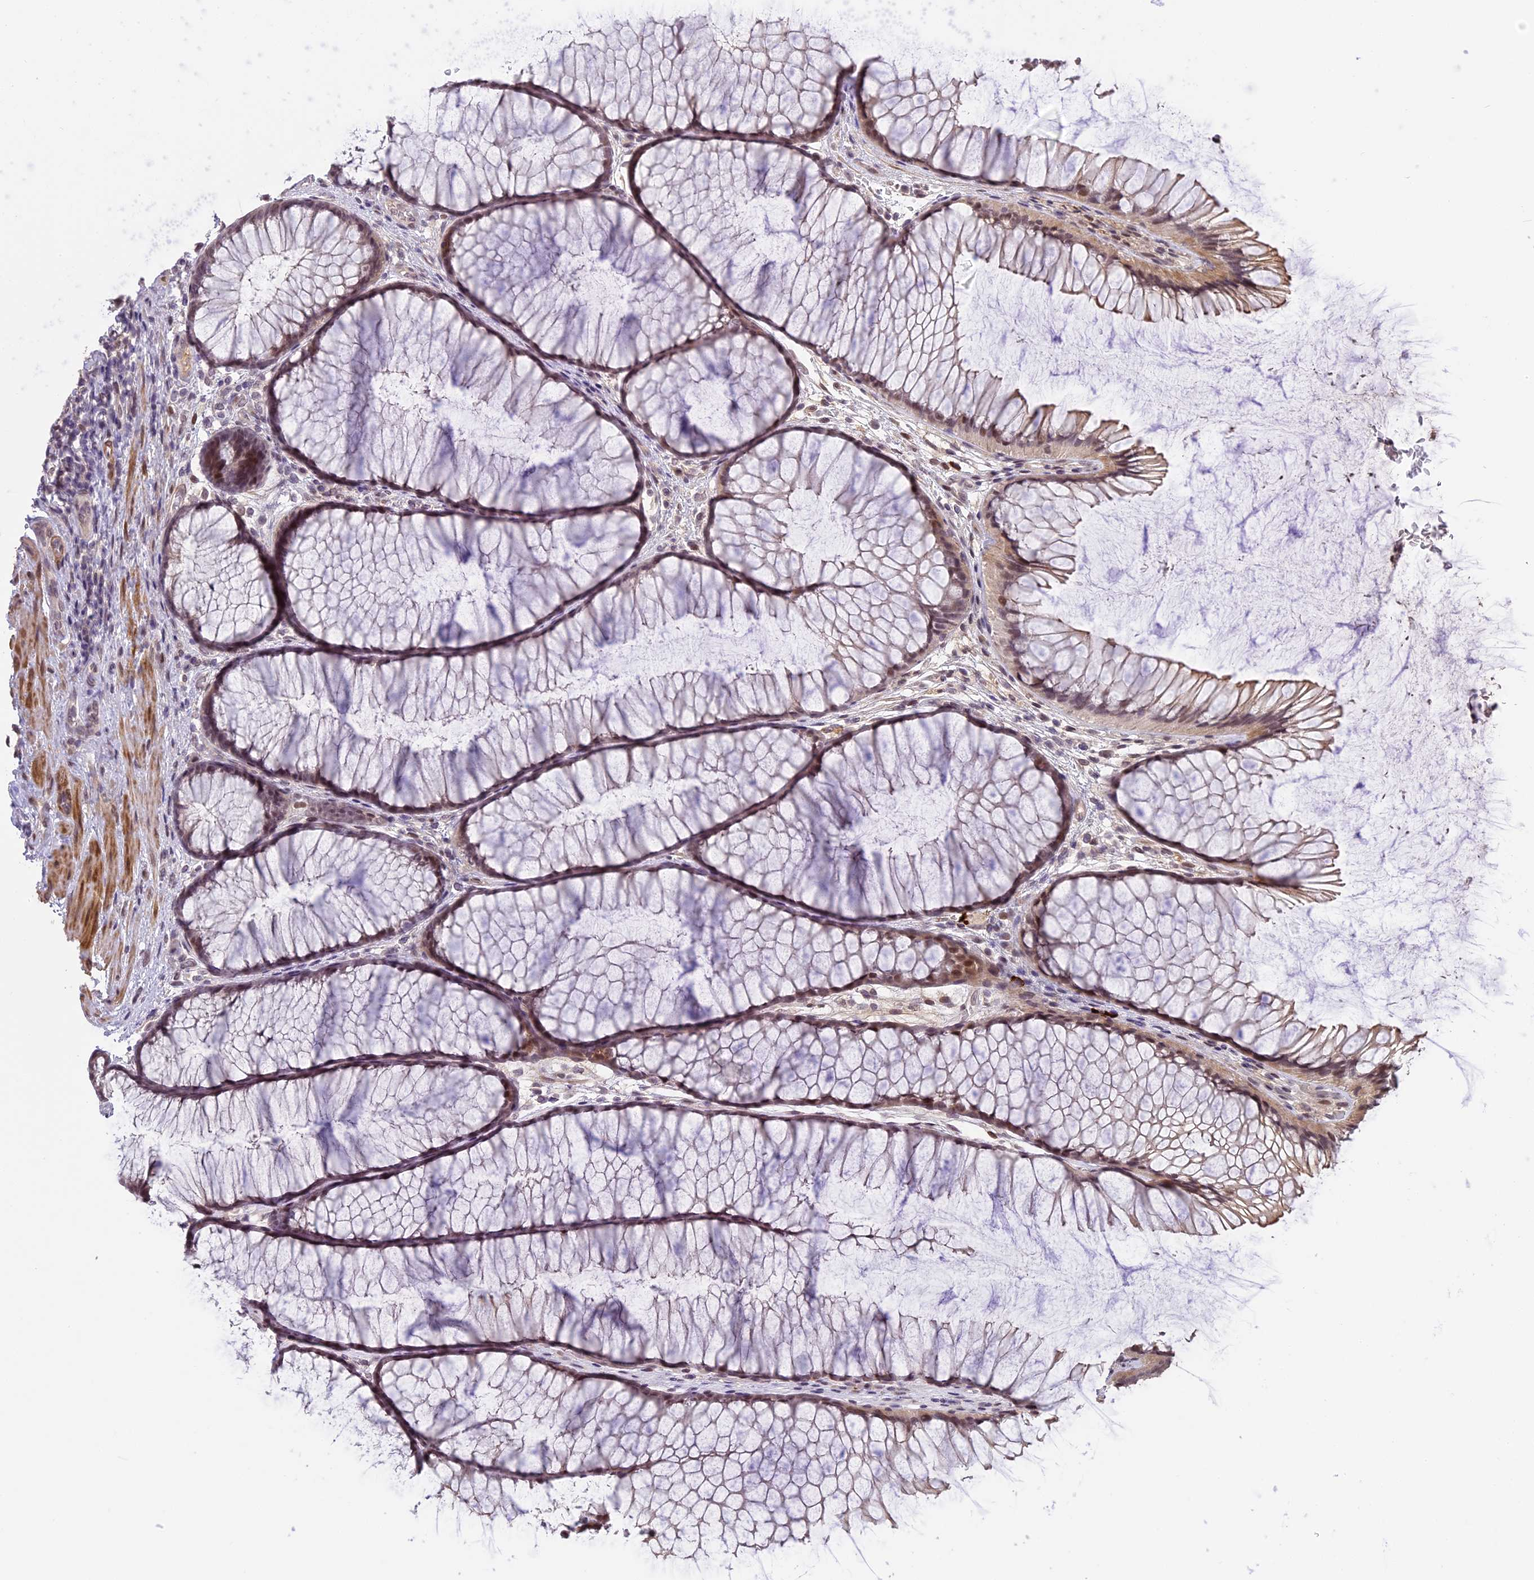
{"staining": {"intensity": "weak", "quantity": "25%-75%", "location": "cytoplasmic/membranous,nuclear"}, "tissue": "colon", "cell_type": "Endothelial cells", "image_type": "normal", "snomed": [{"axis": "morphology", "description": "Normal tissue, NOS"}, {"axis": "topography", "description": "Colon"}], "caption": "This micrograph displays unremarkable colon stained with immunohistochemistry to label a protein in brown. The cytoplasmic/membranous,nuclear of endothelial cells show weak positivity for the protein. Nuclei are counter-stained blue.", "gene": "PRELID2", "patient": {"sex": "female", "age": 82}}